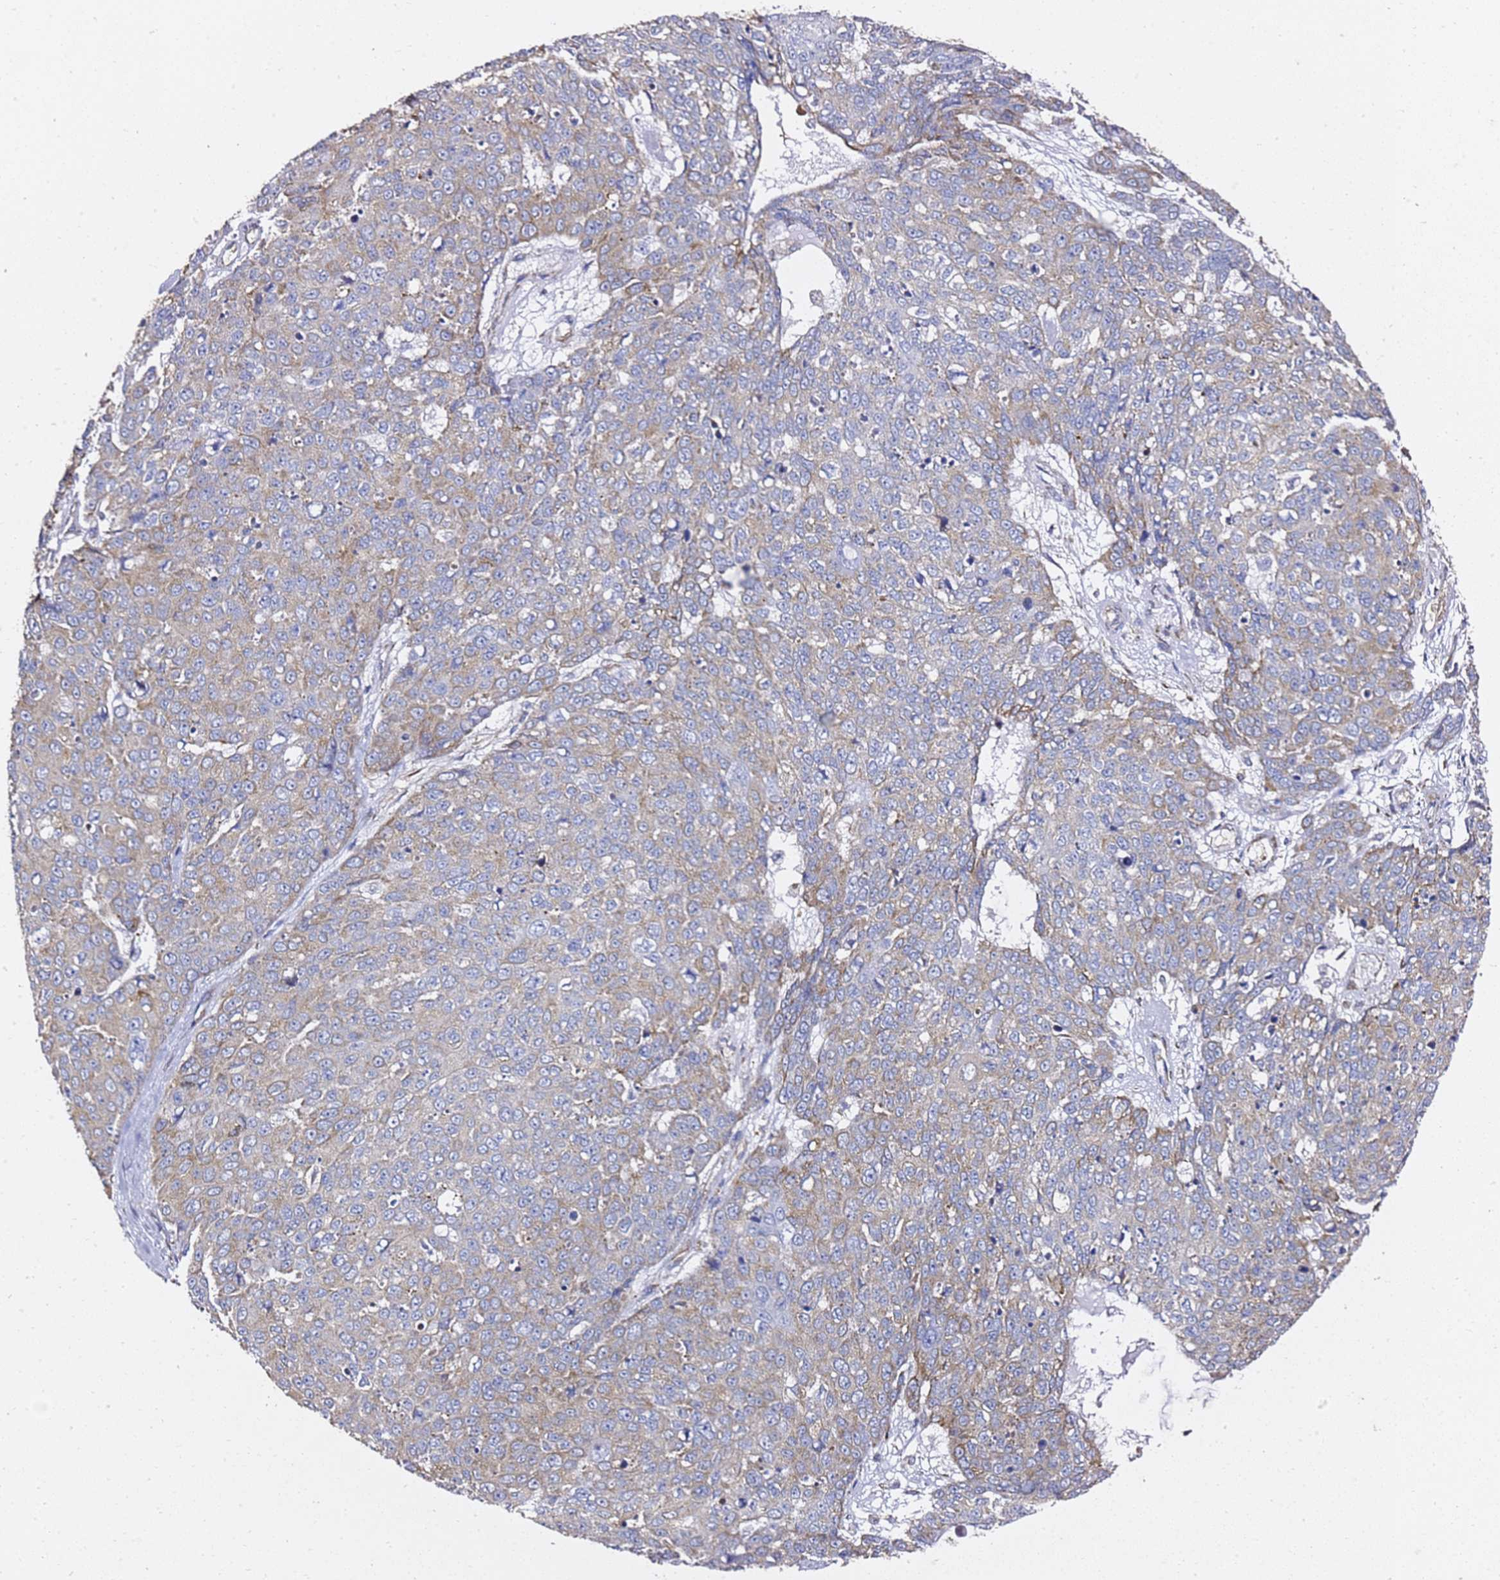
{"staining": {"intensity": "weak", "quantity": "25%-75%", "location": "cytoplasmic/membranous"}, "tissue": "skin cancer", "cell_type": "Tumor cells", "image_type": "cancer", "snomed": [{"axis": "morphology", "description": "Squamous cell carcinoma, NOS"}, {"axis": "topography", "description": "Skin"}], "caption": "A high-resolution photomicrograph shows immunohistochemistry (IHC) staining of squamous cell carcinoma (skin), which displays weak cytoplasmic/membranous expression in about 25%-75% of tumor cells.", "gene": "TPST1", "patient": {"sex": "male", "age": 71}}